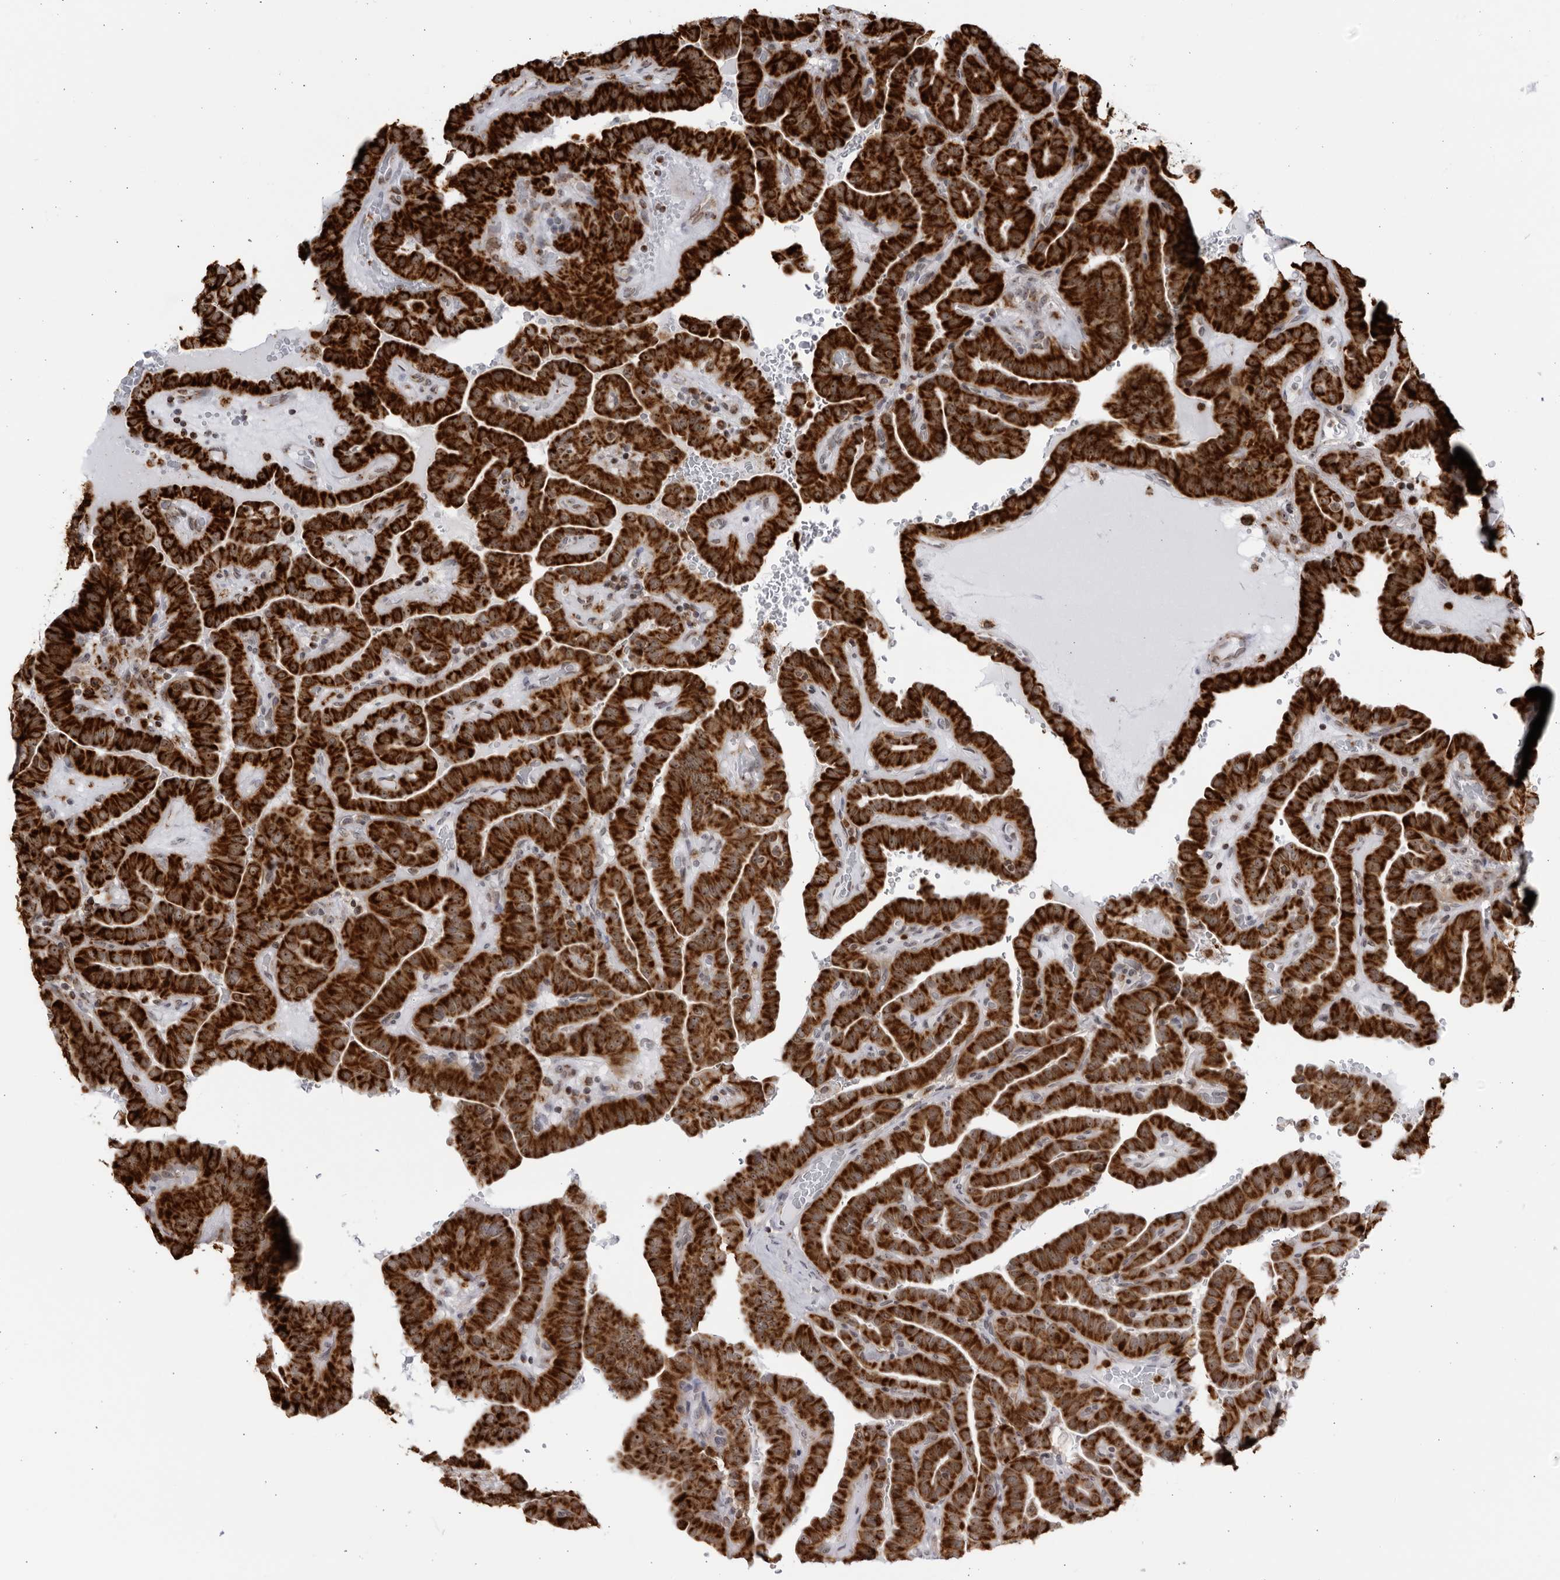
{"staining": {"intensity": "strong", "quantity": ">75%", "location": "cytoplasmic/membranous"}, "tissue": "thyroid cancer", "cell_type": "Tumor cells", "image_type": "cancer", "snomed": [{"axis": "morphology", "description": "Papillary adenocarcinoma, NOS"}, {"axis": "topography", "description": "Thyroid gland"}], "caption": "IHC of human papillary adenocarcinoma (thyroid) shows high levels of strong cytoplasmic/membranous positivity in approximately >75% of tumor cells.", "gene": "RBM34", "patient": {"sex": "male", "age": 77}}